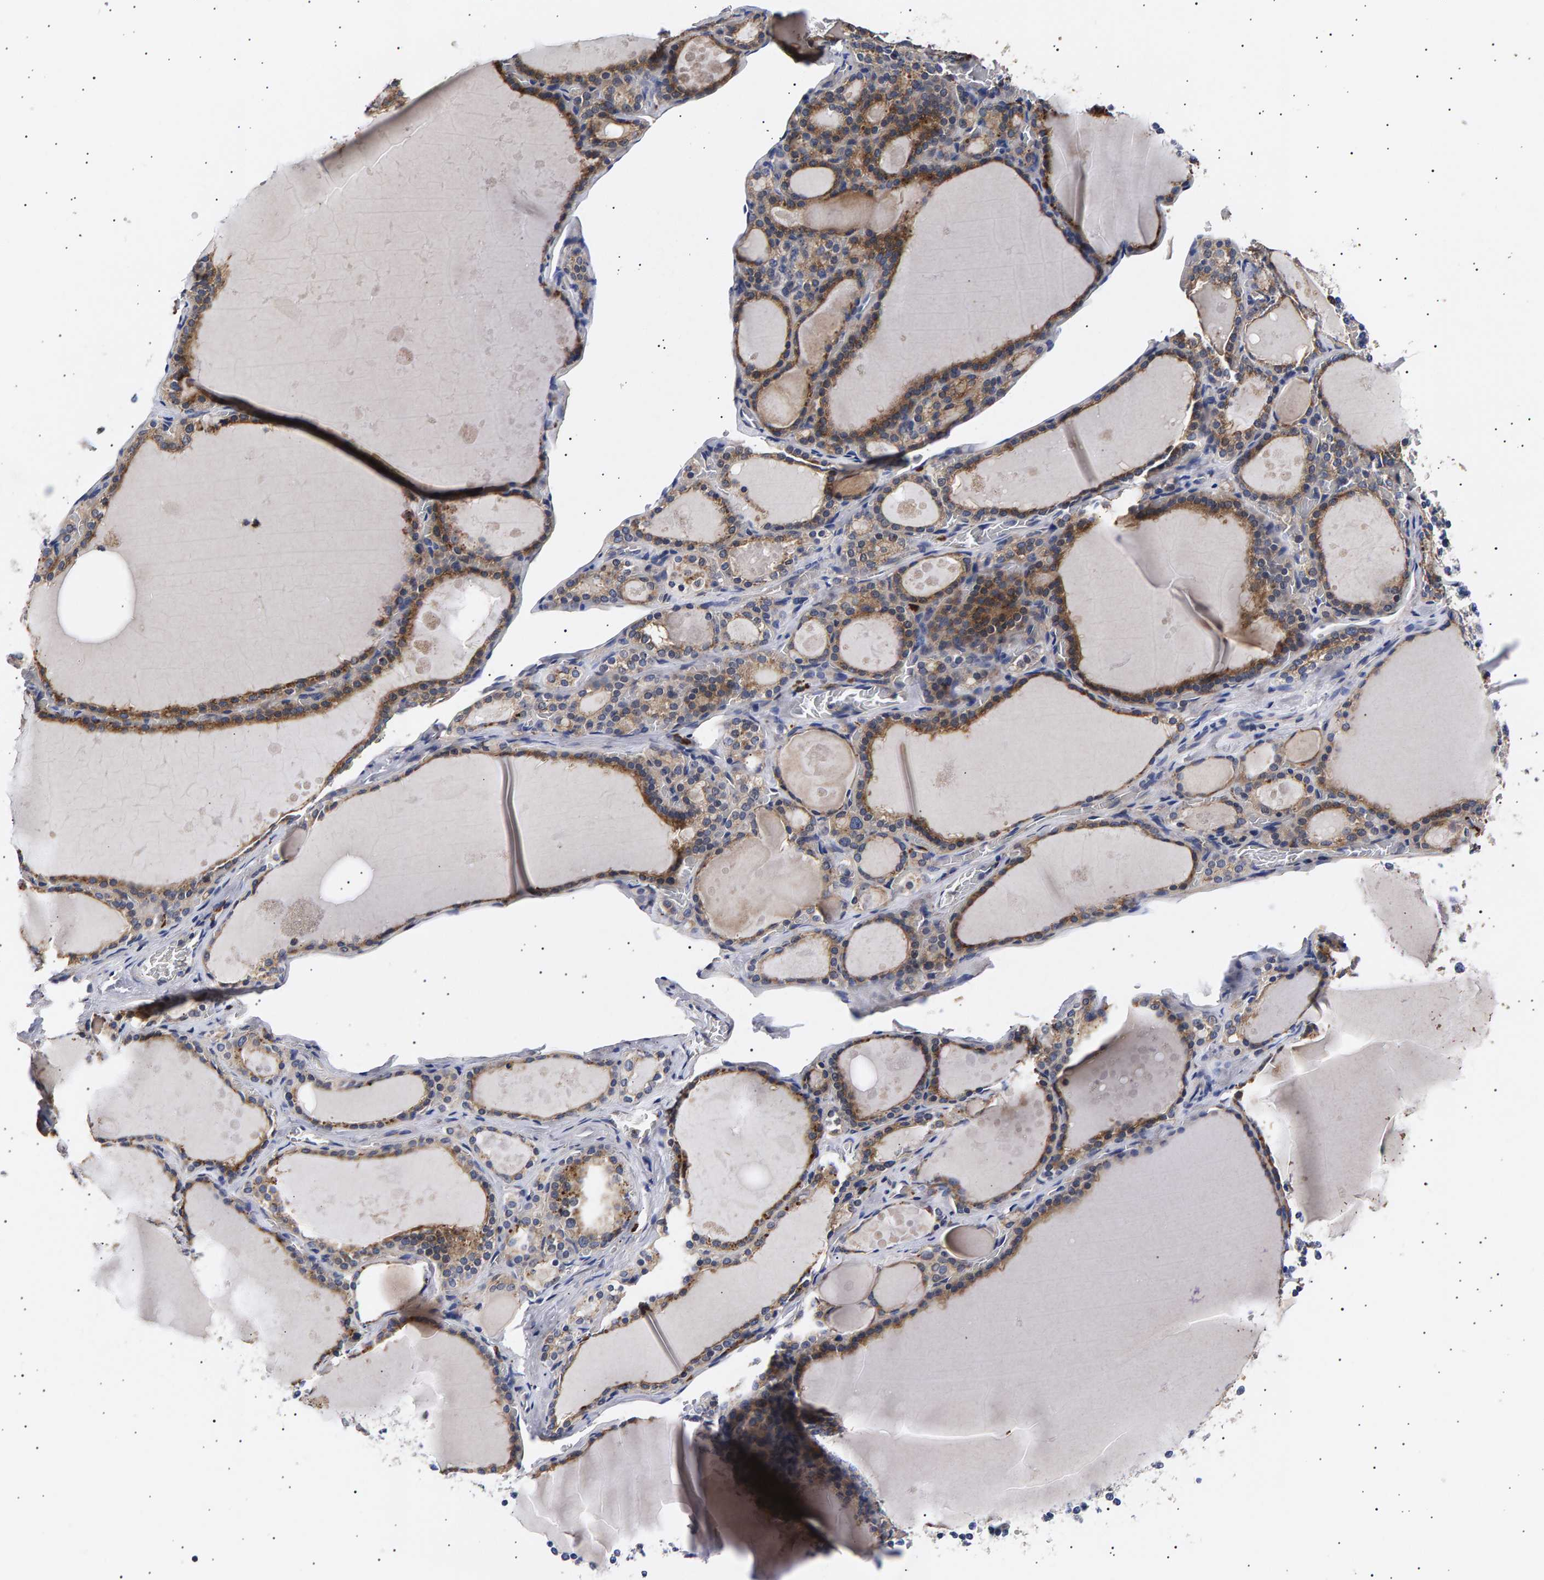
{"staining": {"intensity": "moderate", "quantity": ">75%", "location": "cytoplasmic/membranous"}, "tissue": "thyroid gland", "cell_type": "Glandular cells", "image_type": "normal", "snomed": [{"axis": "morphology", "description": "Normal tissue, NOS"}, {"axis": "topography", "description": "Thyroid gland"}], "caption": "High-power microscopy captured an immunohistochemistry photomicrograph of normal thyroid gland, revealing moderate cytoplasmic/membranous positivity in about >75% of glandular cells. (brown staining indicates protein expression, while blue staining denotes nuclei).", "gene": "ANKRD40", "patient": {"sex": "male", "age": 56}}